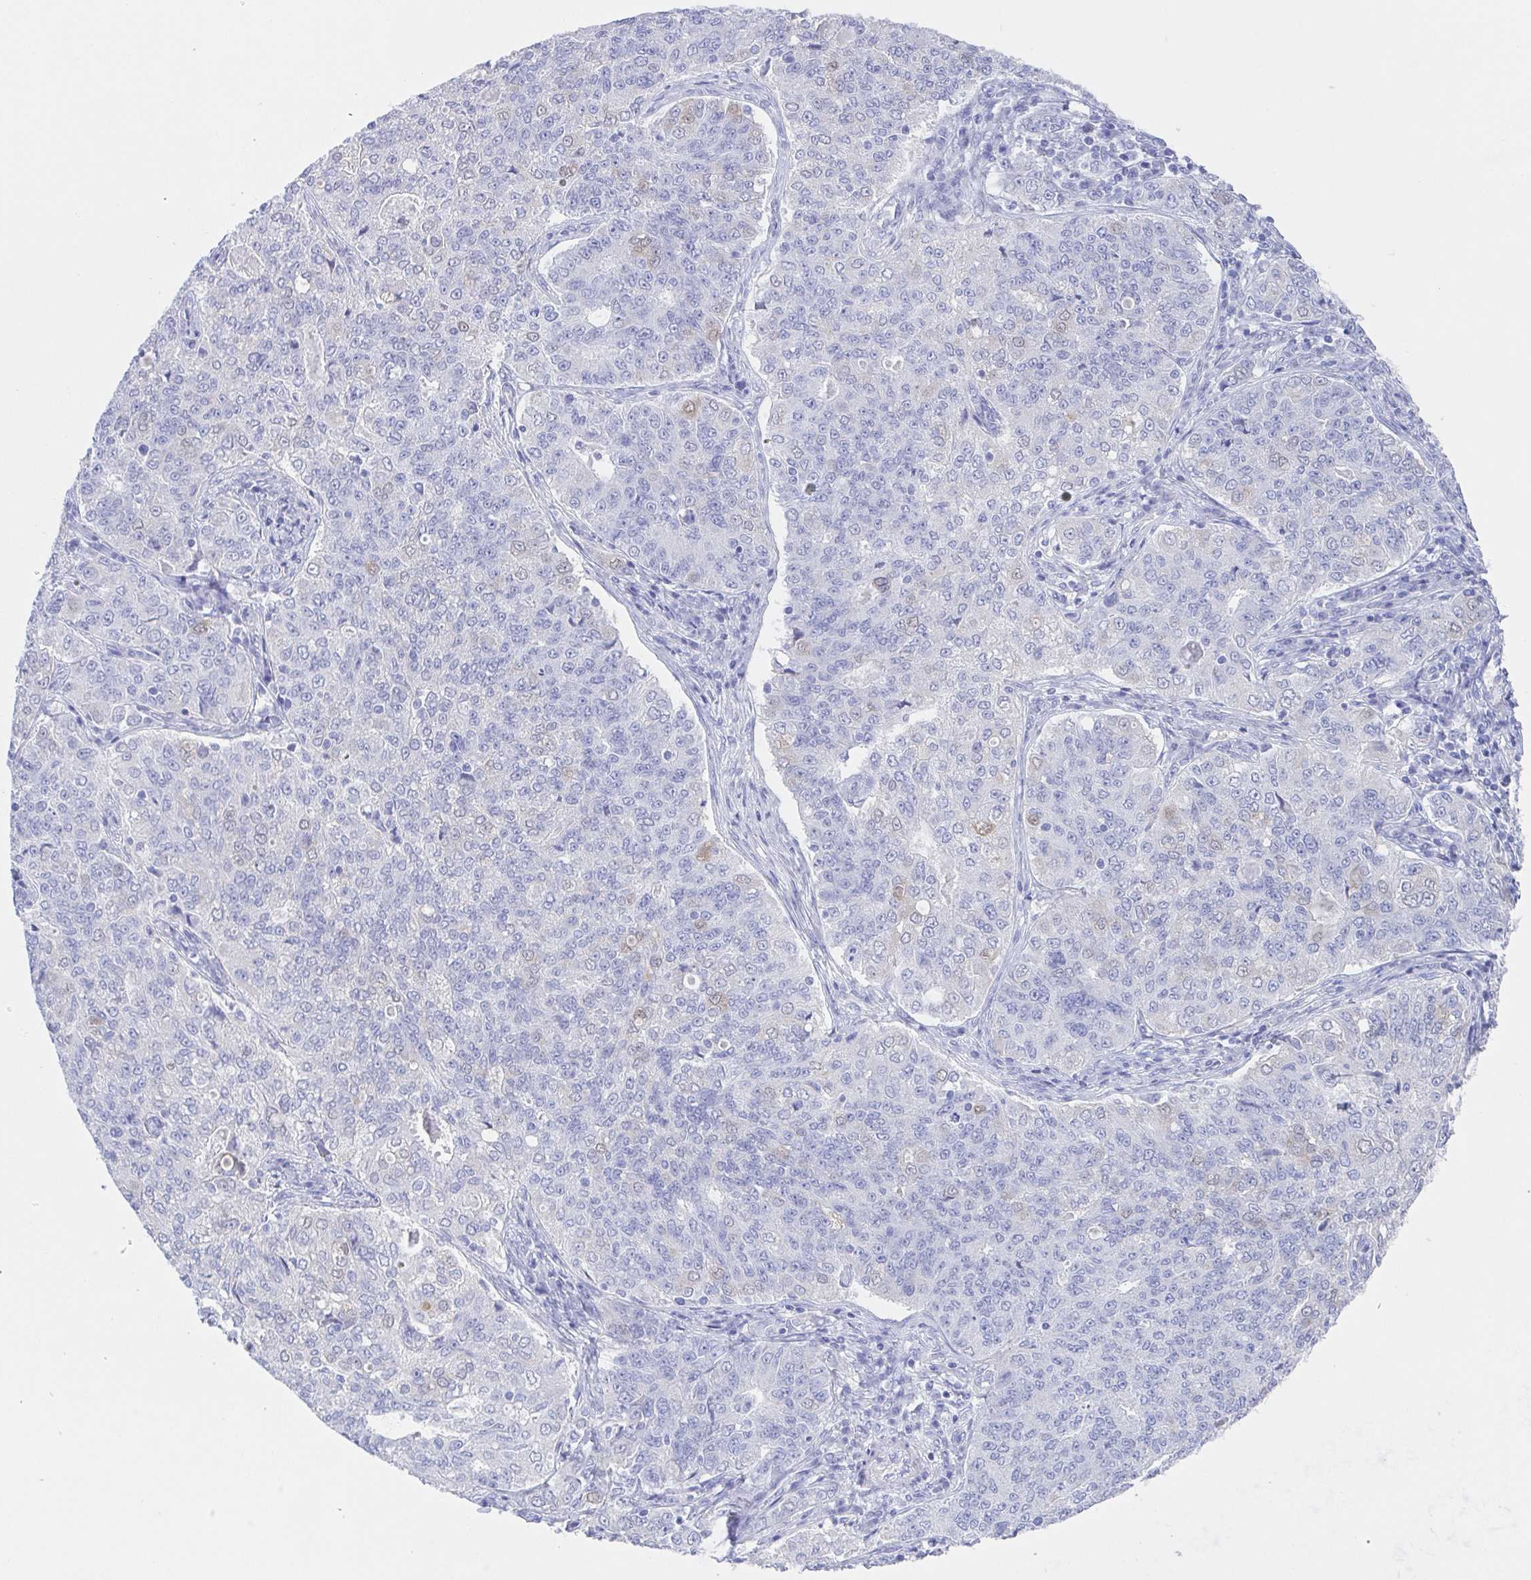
{"staining": {"intensity": "weak", "quantity": "<25%", "location": "nuclear"}, "tissue": "endometrial cancer", "cell_type": "Tumor cells", "image_type": "cancer", "snomed": [{"axis": "morphology", "description": "Adenocarcinoma, NOS"}, {"axis": "topography", "description": "Endometrium"}], "caption": "Endometrial adenocarcinoma was stained to show a protein in brown. There is no significant expression in tumor cells.", "gene": "MUCL3", "patient": {"sex": "female", "age": 43}}